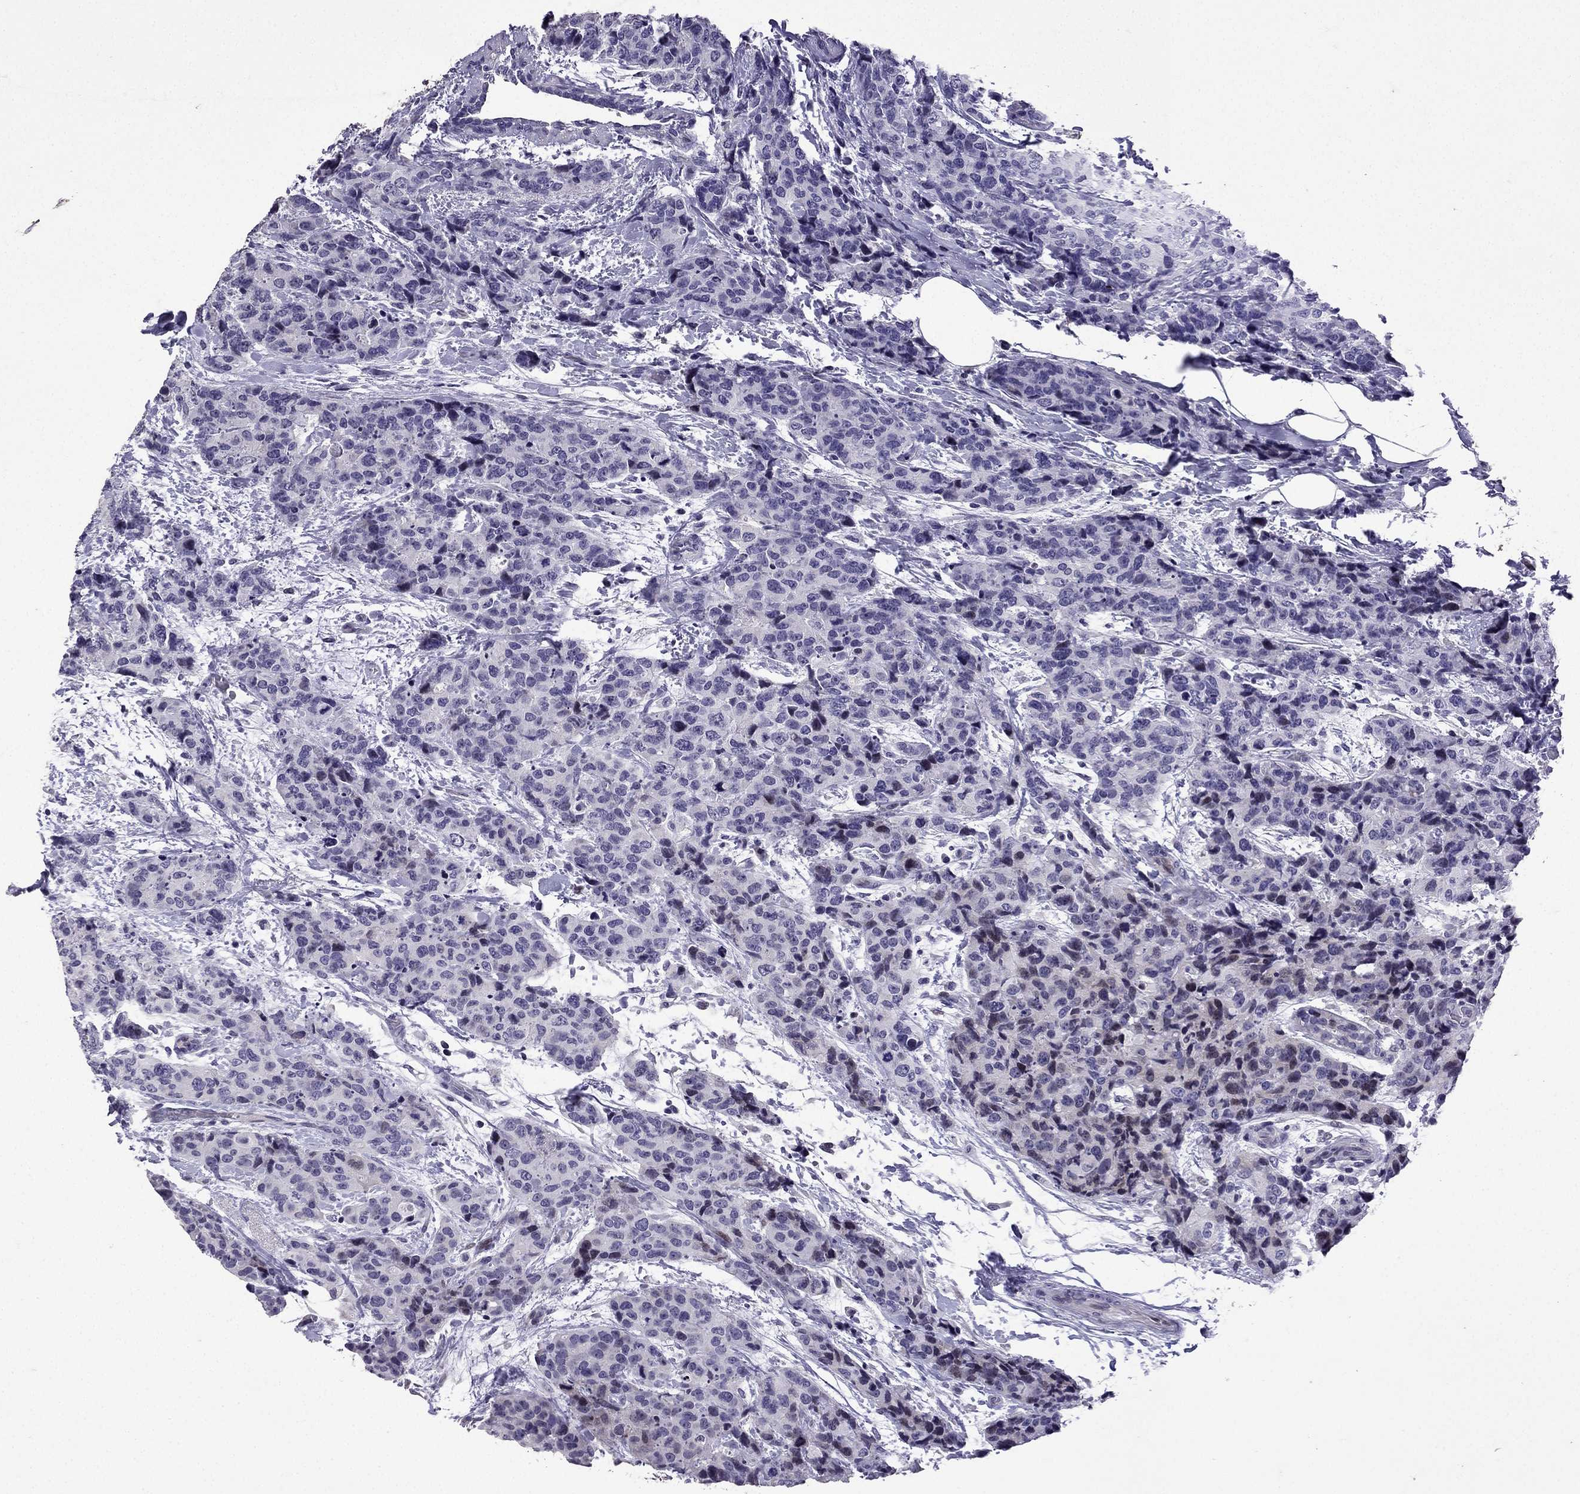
{"staining": {"intensity": "negative", "quantity": "none", "location": "none"}, "tissue": "breast cancer", "cell_type": "Tumor cells", "image_type": "cancer", "snomed": [{"axis": "morphology", "description": "Lobular carcinoma"}, {"axis": "topography", "description": "Breast"}], "caption": "There is no significant expression in tumor cells of breast cancer.", "gene": "TTN", "patient": {"sex": "female", "age": 59}}